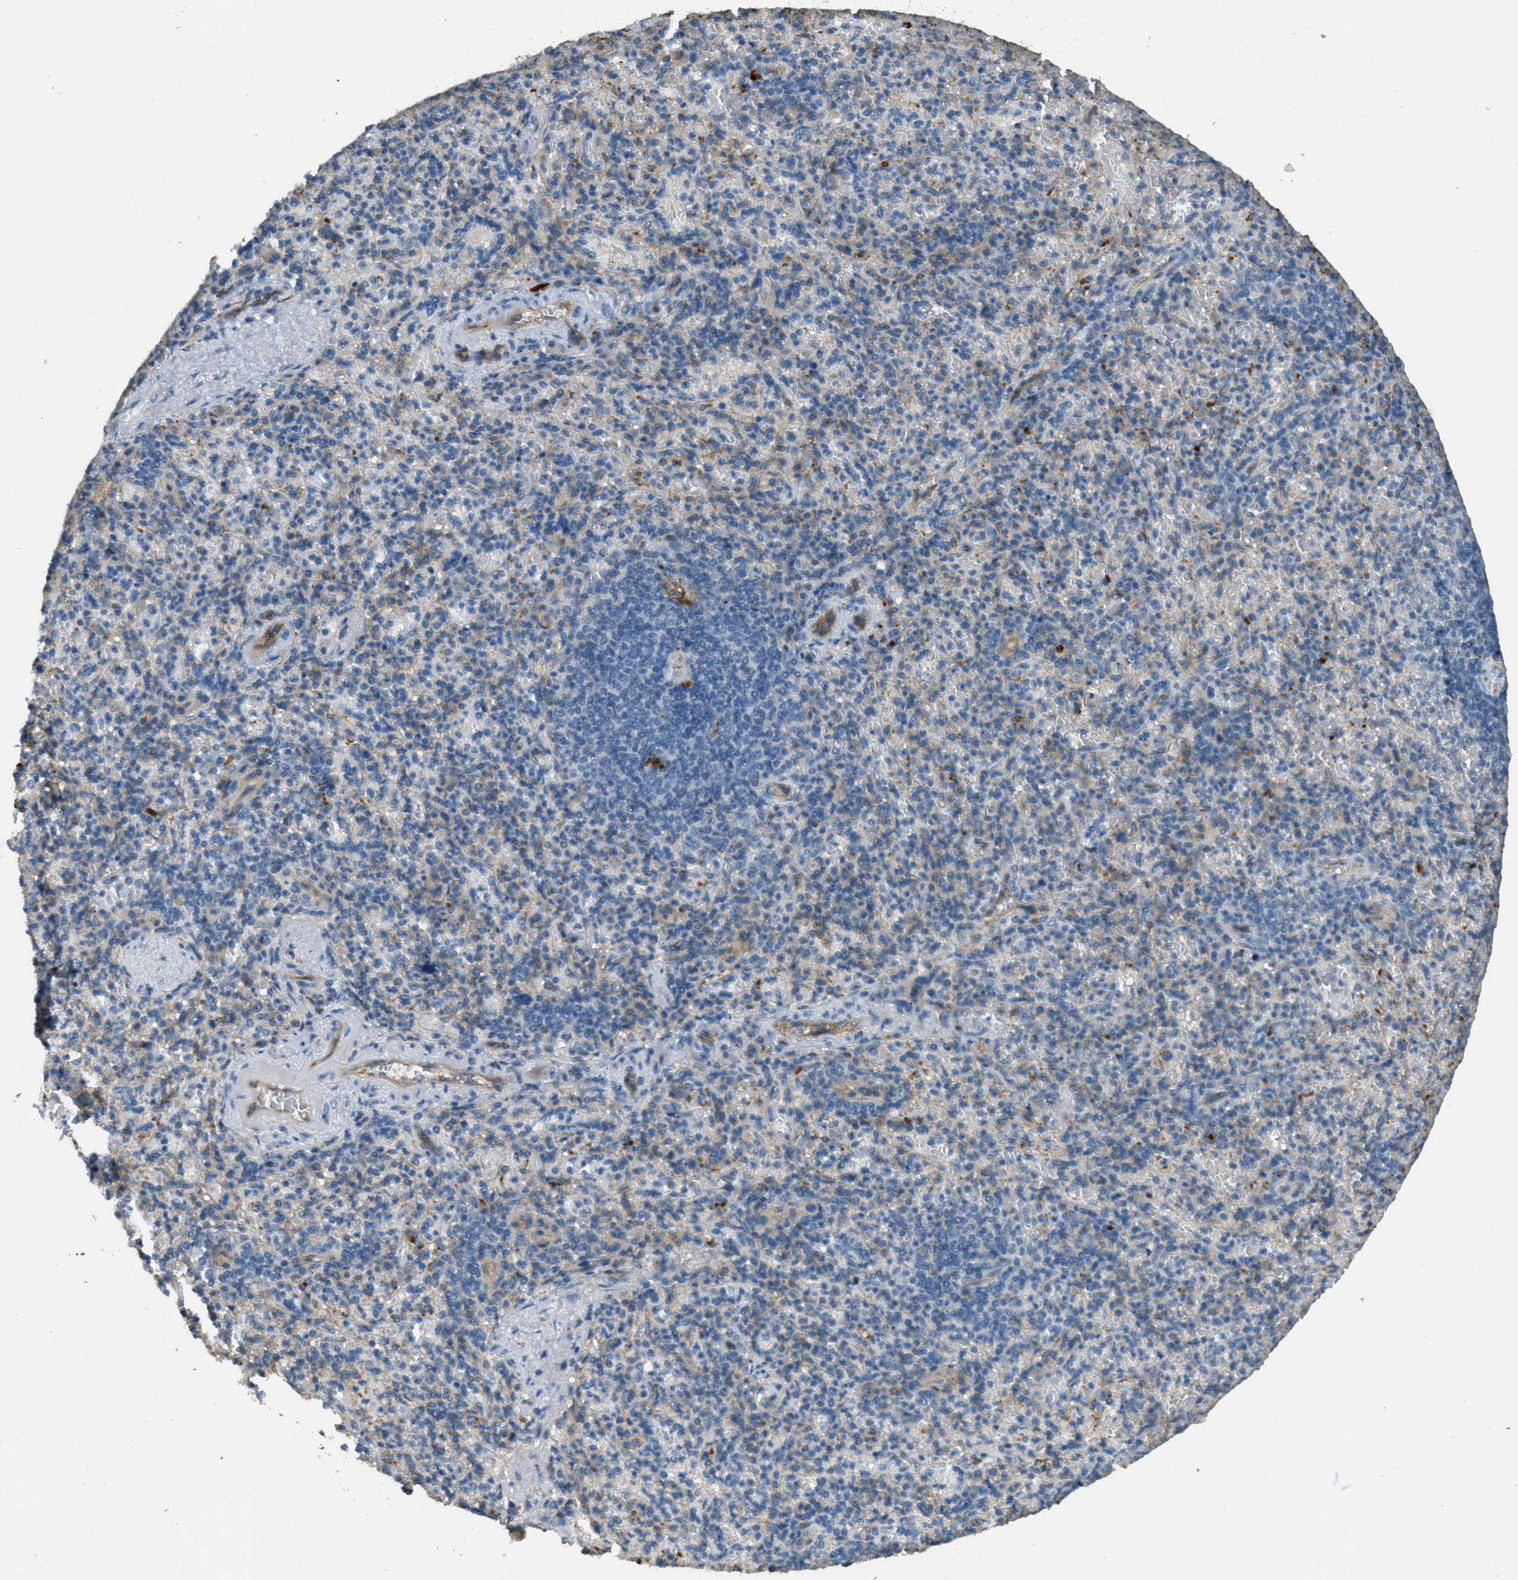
{"staining": {"intensity": "negative", "quantity": "none", "location": "none"}, "tissue": "spleen", "cell_type": "Cells in red pulp", "image_type": "normal", "snomed": [{"axis": "morphology", "description": "Normal tissue, NOS"}, {"axis": "topography", "description": "Spleen"}], "caption": "A high-resolution photomicrograph shows immunohistochemistry staining of unremarkable spleen, which reveals no significant positivity in cells in red pulp.", "gene": "OSMR", "patient": {"sex": "female", "age": 74}}